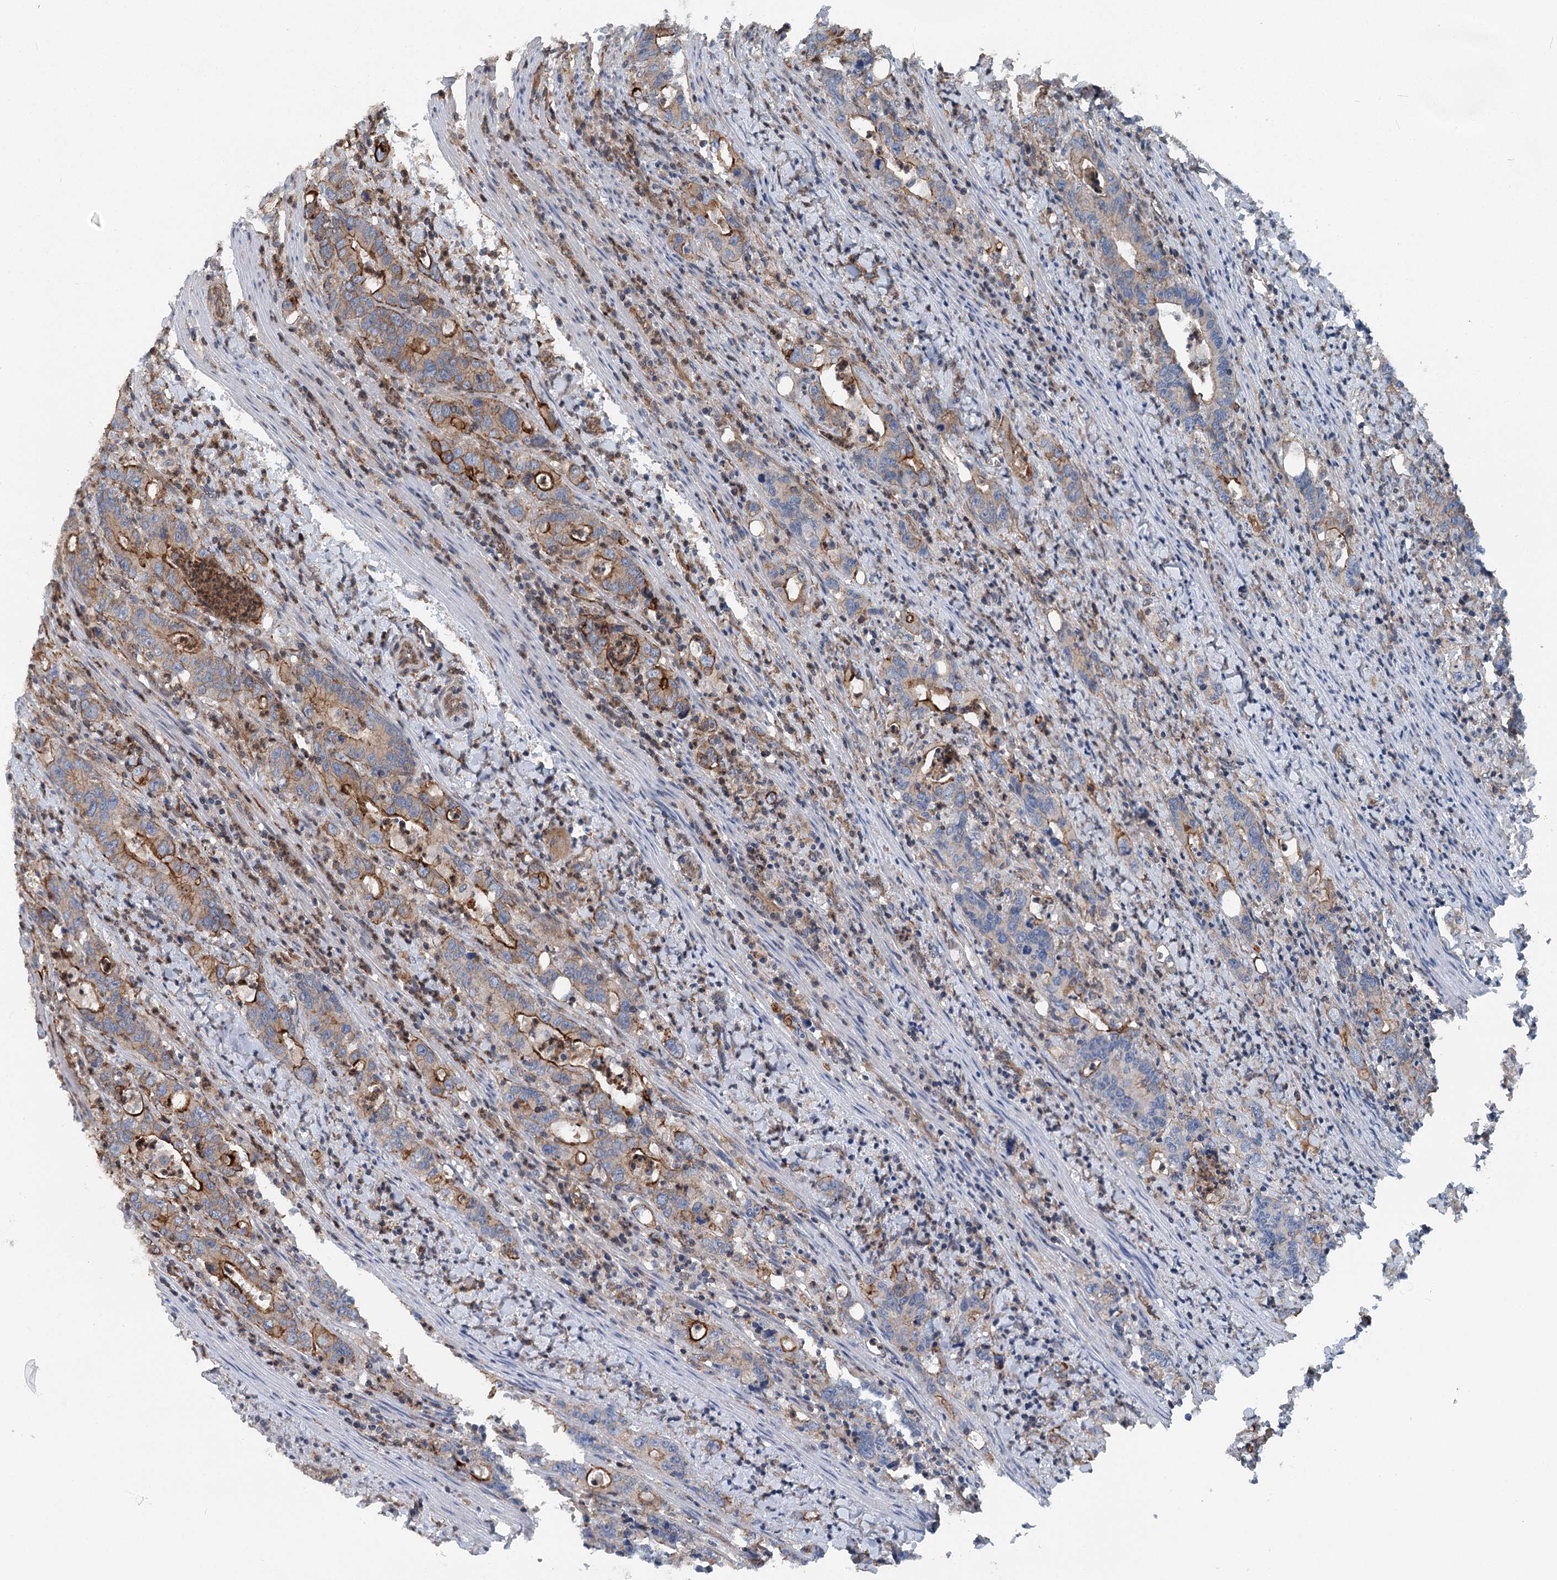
{"staining": {"intensity": "strong", "quantity": "<25%", "location": "cytoplasmic/membranous"}, "tissue": "colorectal cancer", "cell_type": "Tumor cells", "image_type": "cancer", "snomed": [{"axis": "morphology", "description": "Adenocarcinoma, NOS"}, {"axis": "topography", "description": "Colon"}], "caption": "Colorectal cancer stained with a protein marker demonstrates strong staining in tumor cells.", "gene": "IQSEC1", "patient": {"sex": "female", "age": 75}}